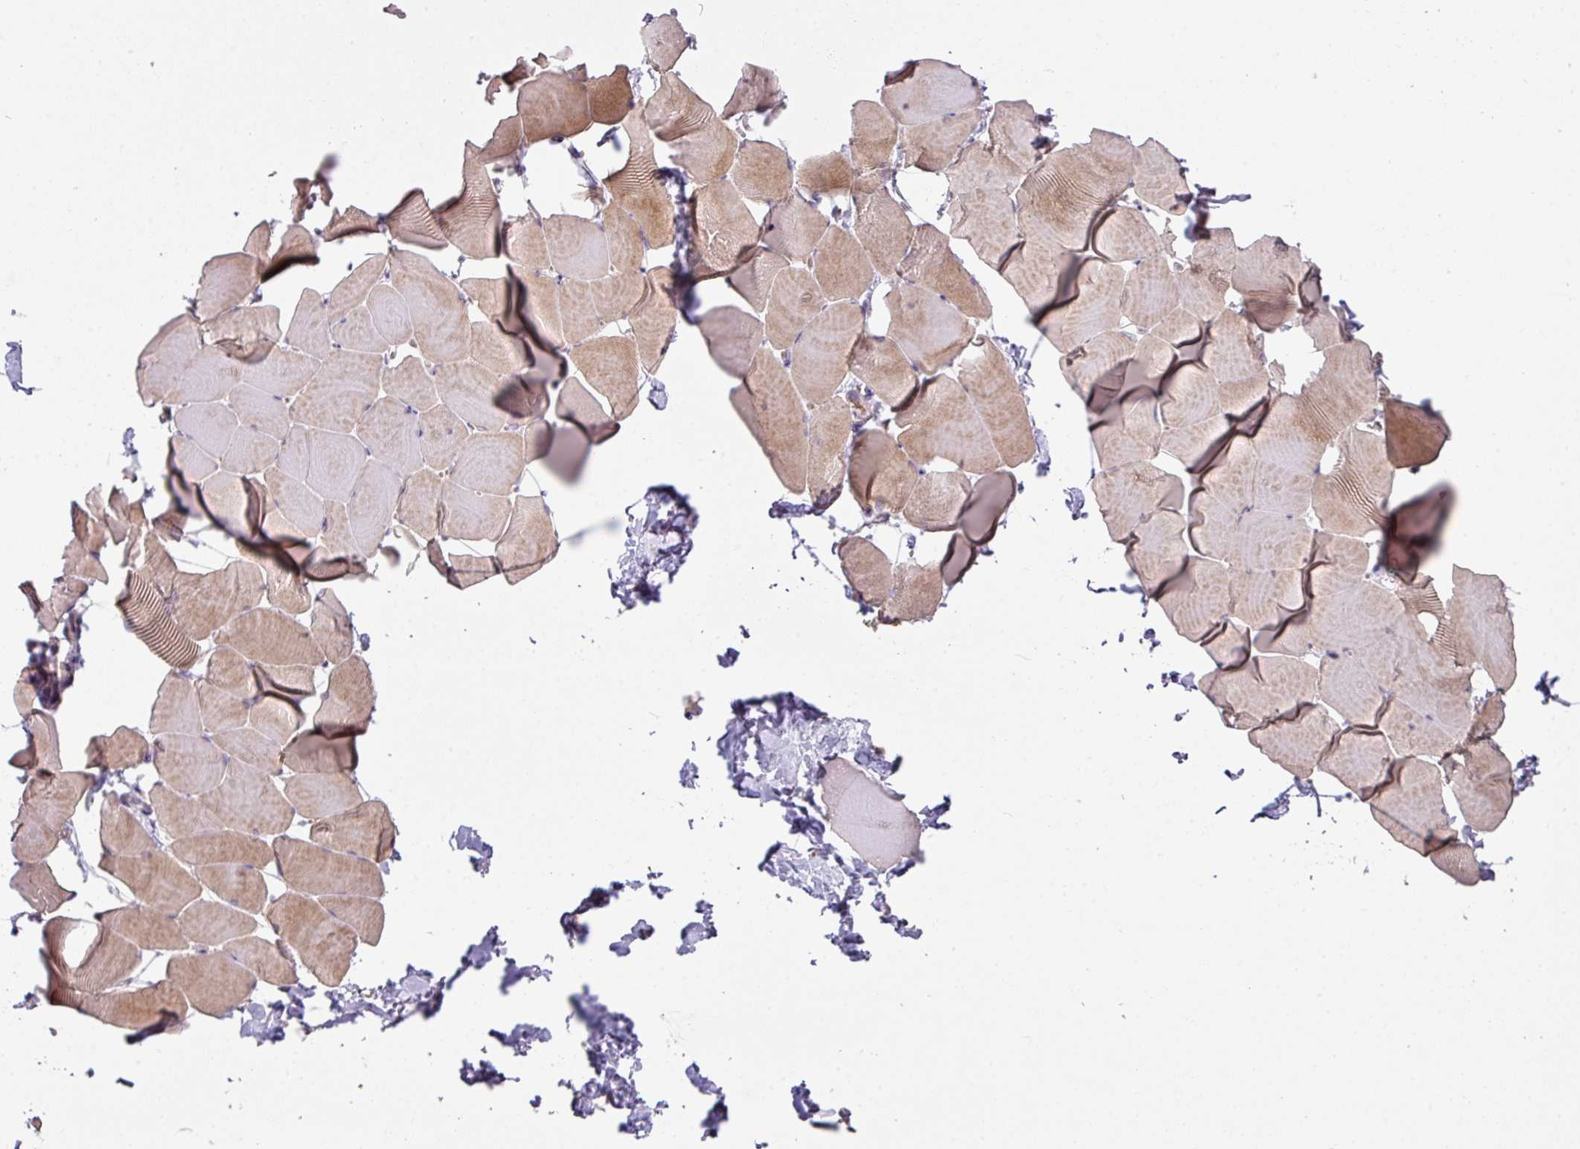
{"staining": {"intensity": "moderate", "quantity": "25%-75%", "location": "cytoplasmic/membranous"}, "tissue": "skeletal muscle", "cell_type": "Myocytes", "image_type": "normal", "snomed": [{"axis": "morphology", "description": "Normal tissue, NOS"}, {"axis": "topography", "description": "Skeletal muscle"}], "caption": "Brown immunohistochemical staining in unremarkable skeletal muscle demonstrates moderate cytoplasmic/membranous expression in approximately 25%-75% of myocytes. (Stains: DAB (3,3'-diaminobenzidine) in brown, nuclei in blue, Microscopy: brightfield microscopy at high magnification).", "gene": "LRRC9", "patient": {"sex": "male", "age": 25}}